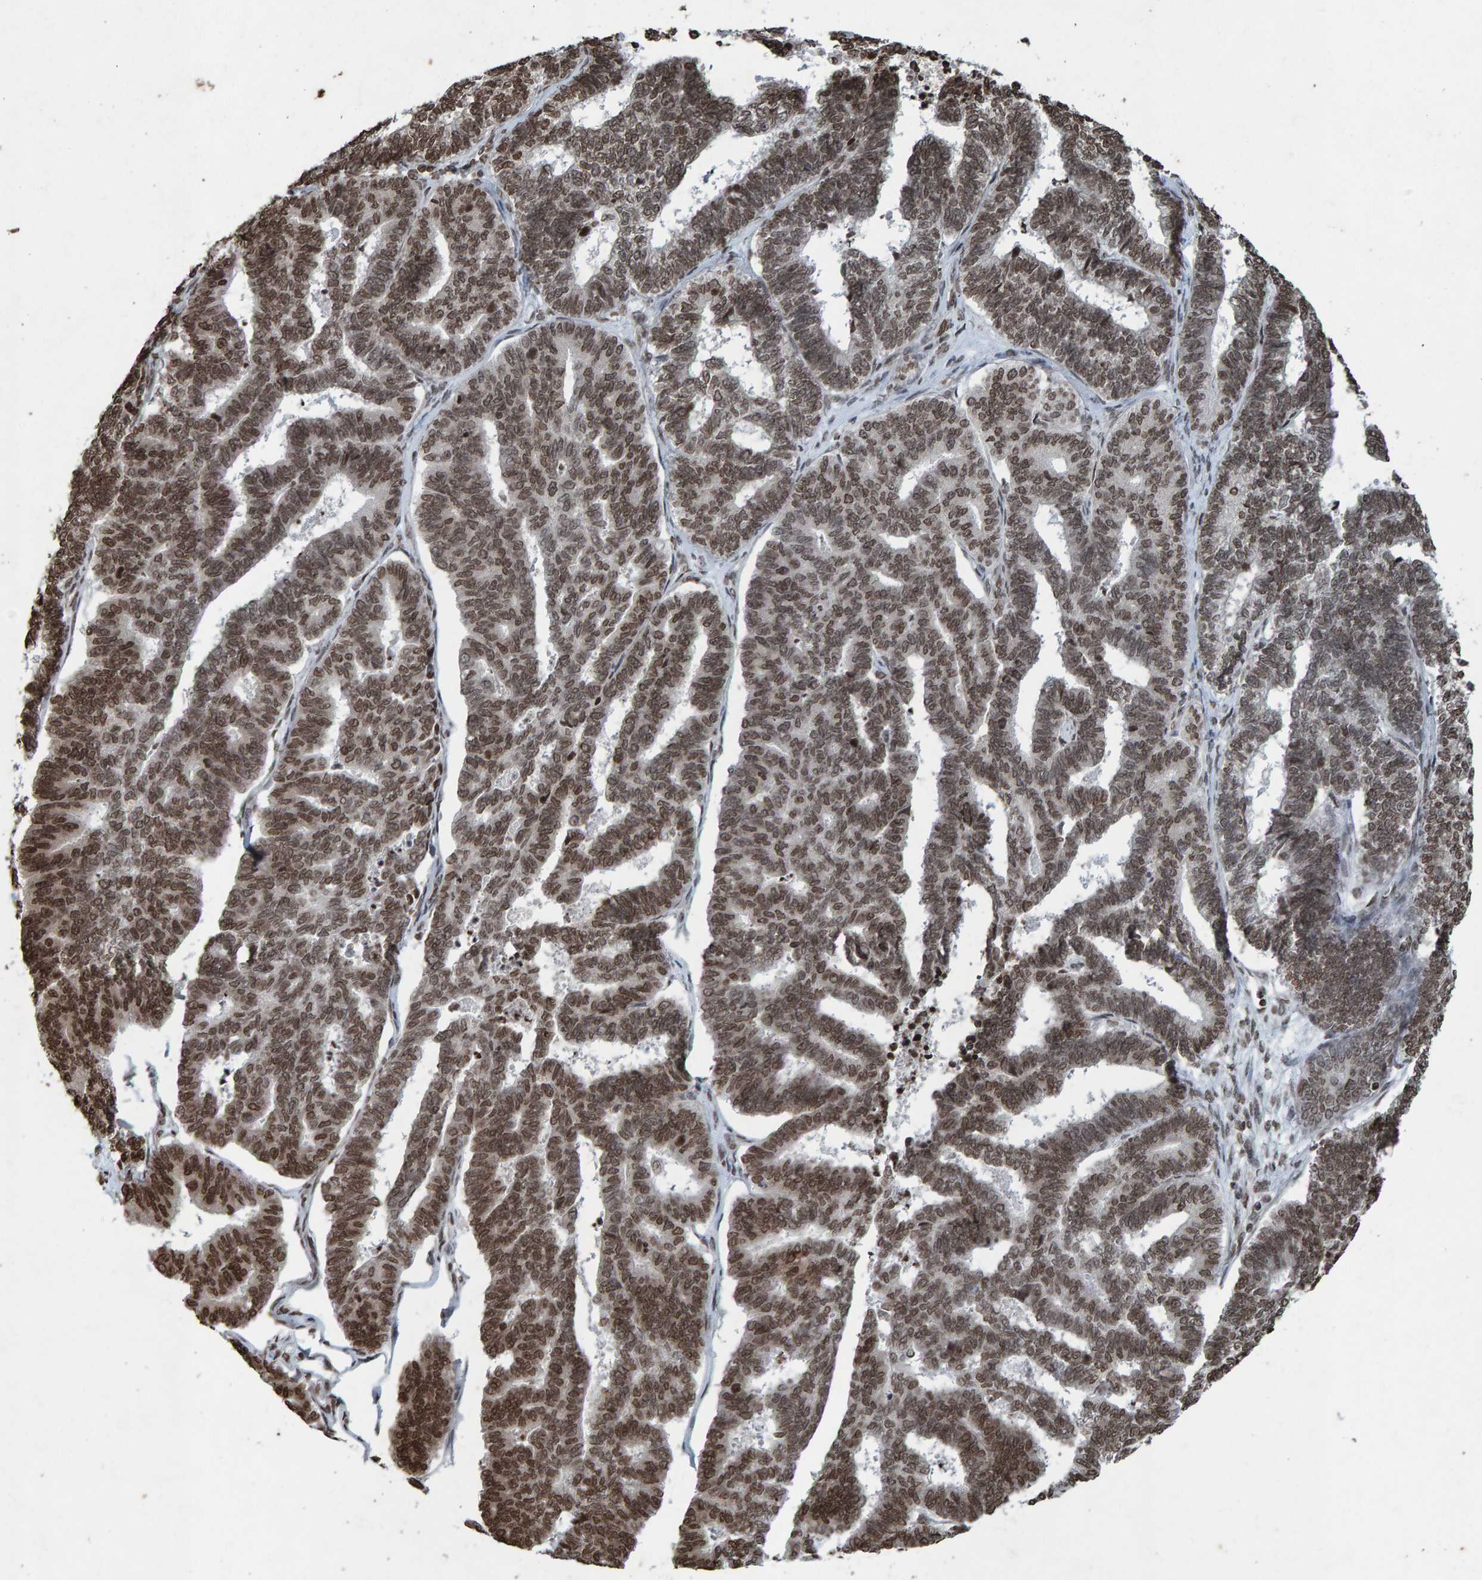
{"staining": {"intensity": "strong", "quantity": "25%-75%", "location": "nuclear"}, "tissue": "endometrial cancer", "cell_type": "Tumor cells", "image_type": "cancer", "snomed": [{"axis": "morphology", "description": "Adenocarcinoma, NOS"}, {"axis": "topography", "description": "Endometrium"}], "caption": "Immunohistochemistry (IHC) (DAB) staining of human endometrial cancer (adenocarcinoma) demonstrates strong nuclear protein staining in about 25%-75% of tumor cells. The staining was performed using DAB (3,3'-diaminobenzidine), with brown indicating positive protein expression. Nuclei are stained blue with hematoxylin.", "gene": "H2AZ1", "patient": {"sex": "female", "age": 70}}